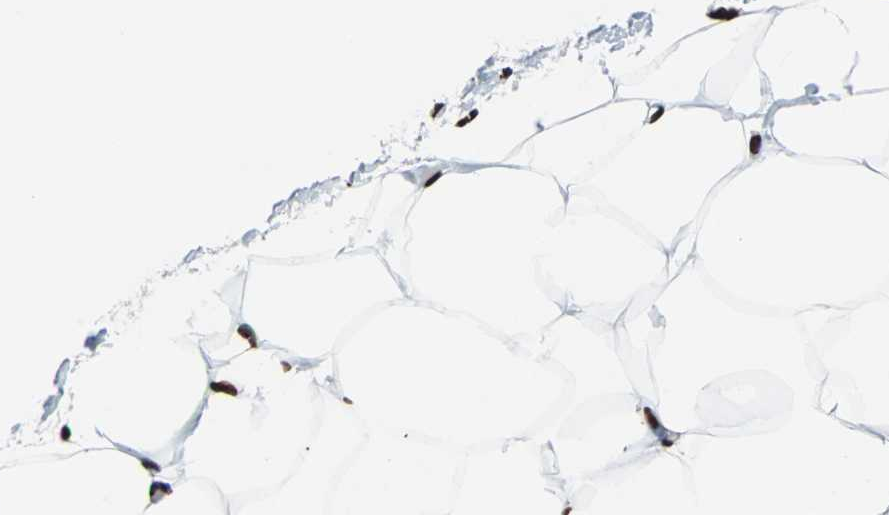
{"staining": {"intensity": "strong", "quantity": ">75%", "location": "nuclear"}, "tissue": "adipose tissue", "cell_type": "Adipocytes", "image_type": "normal", "snomed": [{"axis": "morphology", "description": "Normal tissue, NOS"}, {"axis": "topography", "description": "Breast"}, {"axis": "topography", "description": "Adipose tissue"}], "caption": "The photomicrograph demonstrates immunohistochemical staining of unremarkable adipose tissue. There is strong nuclear staining is present in approximately >75% of adipocytes.", "gene": "H2BC18", "patient": {"sex": "female", "age": 25}}